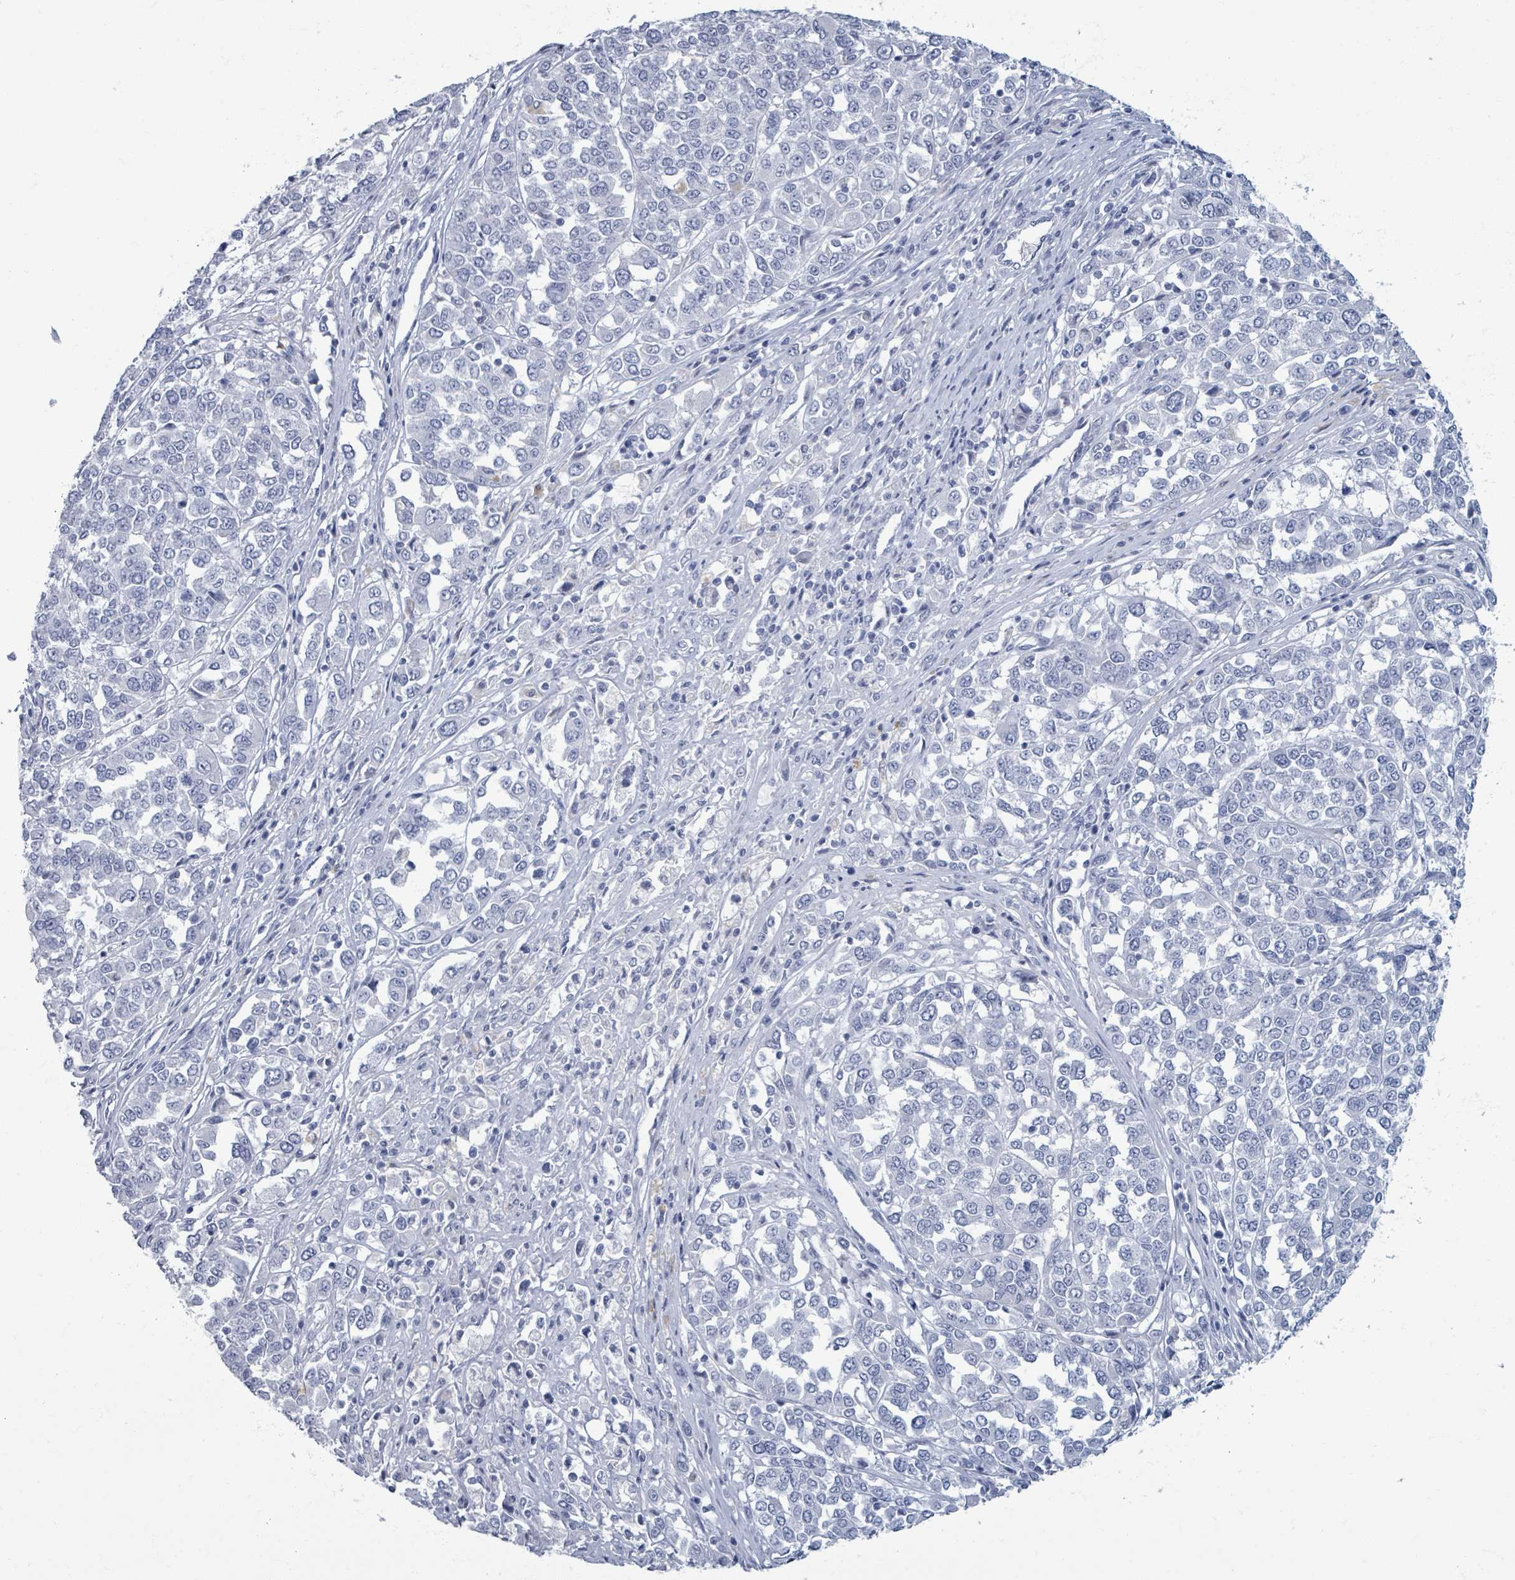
{"staining": {"intensity": "negative", "quantity": "none", "location": "none"}, "tissue": "melanoma", "cell_type": "Tumor cells", "image_type": "cancer", "snomed": [{"axis": "morphology", "description": "Malignant melanoma, Metastatic site"}, {"axis": "topography", "description": "Lymph node"}], "caption": "This is a micrograph of immunohistochemistry staining of melanoma, which shows no positivity in tumor cells.", "gene": "TAS2R1", "patient": {"sex": "male", "age": 44}}